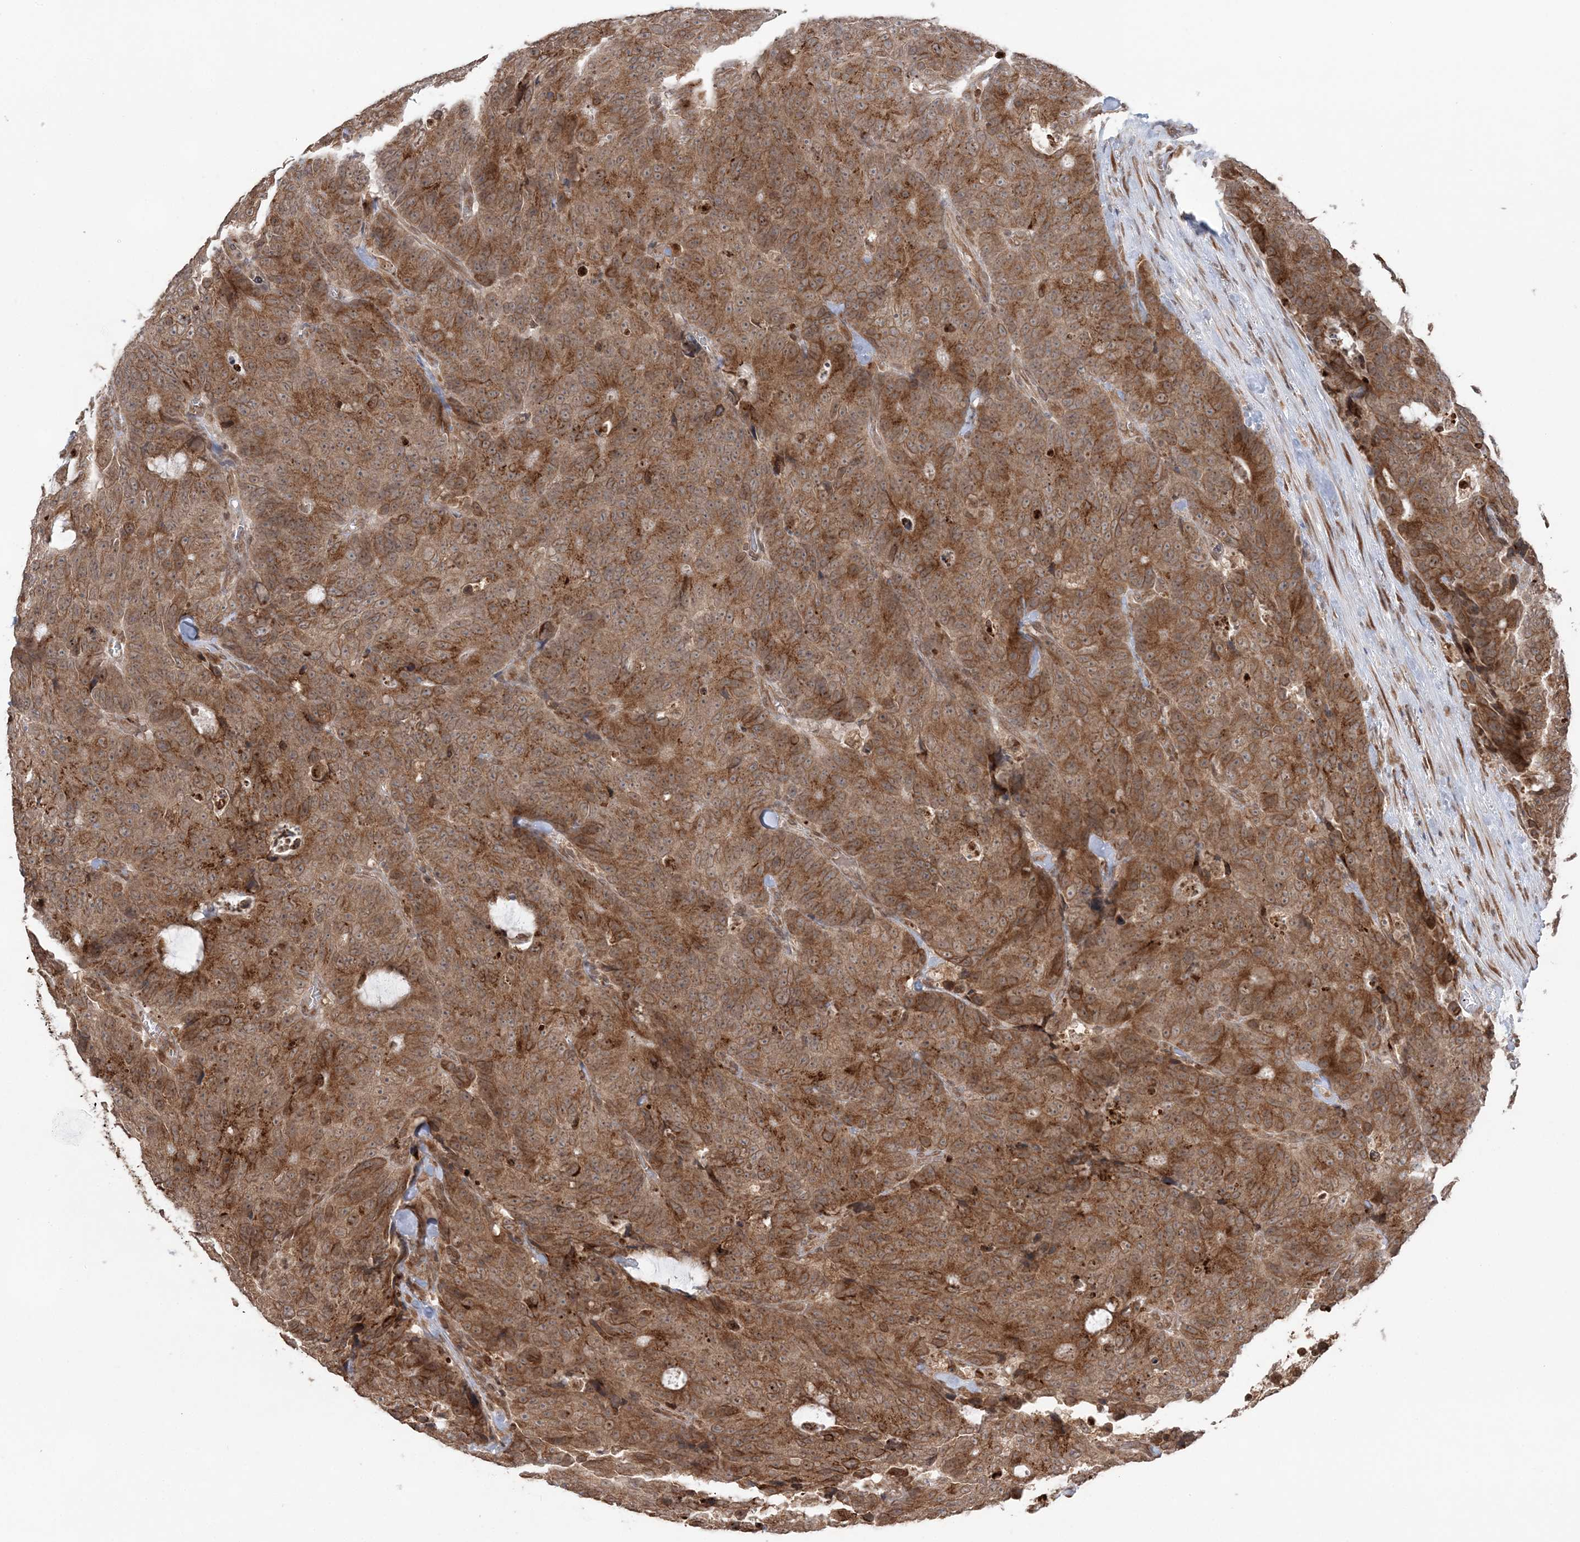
{"staining": {"intensity": "strong", "quantity": ">75%", "location": "cytoplasmic/membranous"}, "tissue": "colorectal cancer", "cell_type": "Tumor cells", "image_type": "cancer", "snomed": [{"axis": "morphology", "description": "Adenocarcinoma, NOS"}, {"axis": "topography", "description": "Colon"}], "caption": "Immunohistochemical staining of human adenocarcinoma (colorectal) displays strong cytoplasmic/membranous protein expression in about >75% of tumor cells. Ihc stains the protein of interest in brown and the nuclei are stained blue.", "gene": "TMED10", "patient": {"sex": "female", "age": 86}}